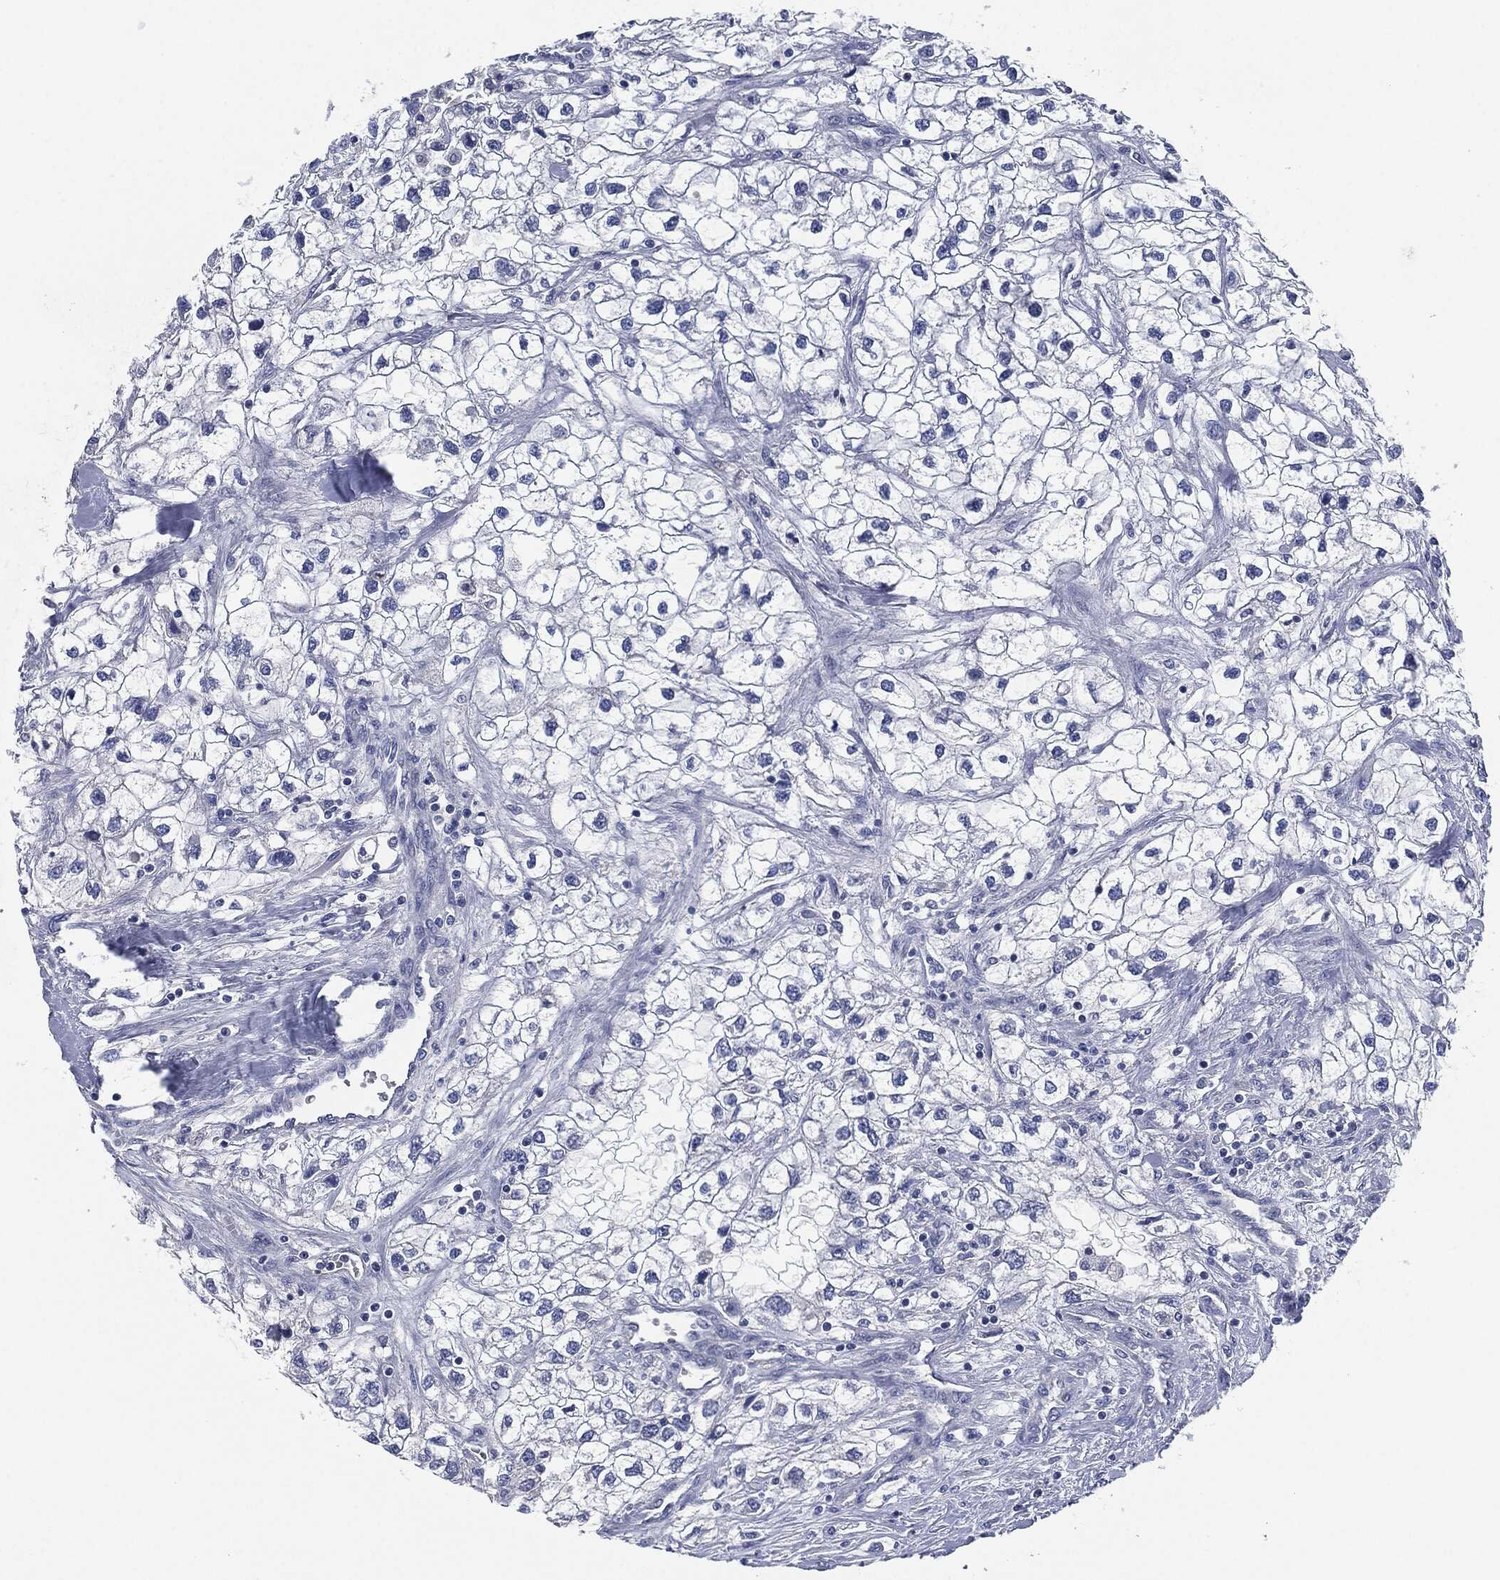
{"staining": {"intensity": "negative", "quantity": "none", "location": "none"}, "tissue": "renal cancer", "cell_type": "Tumor cells", "image_type": "cancer", "snomed": [{"axis": "morphology", "description": "Adenocarcinoma, NOS"}, {"axis": "topography", "description": "Kidney"}], "caption": "An immunohistochemistry micrograph of renal adenocarcinoma is shown. There is no staining in tumor cells of renal adenocarcinoma.", "gene": "CD27", "patient": {"sex": "male", "age": 59}}